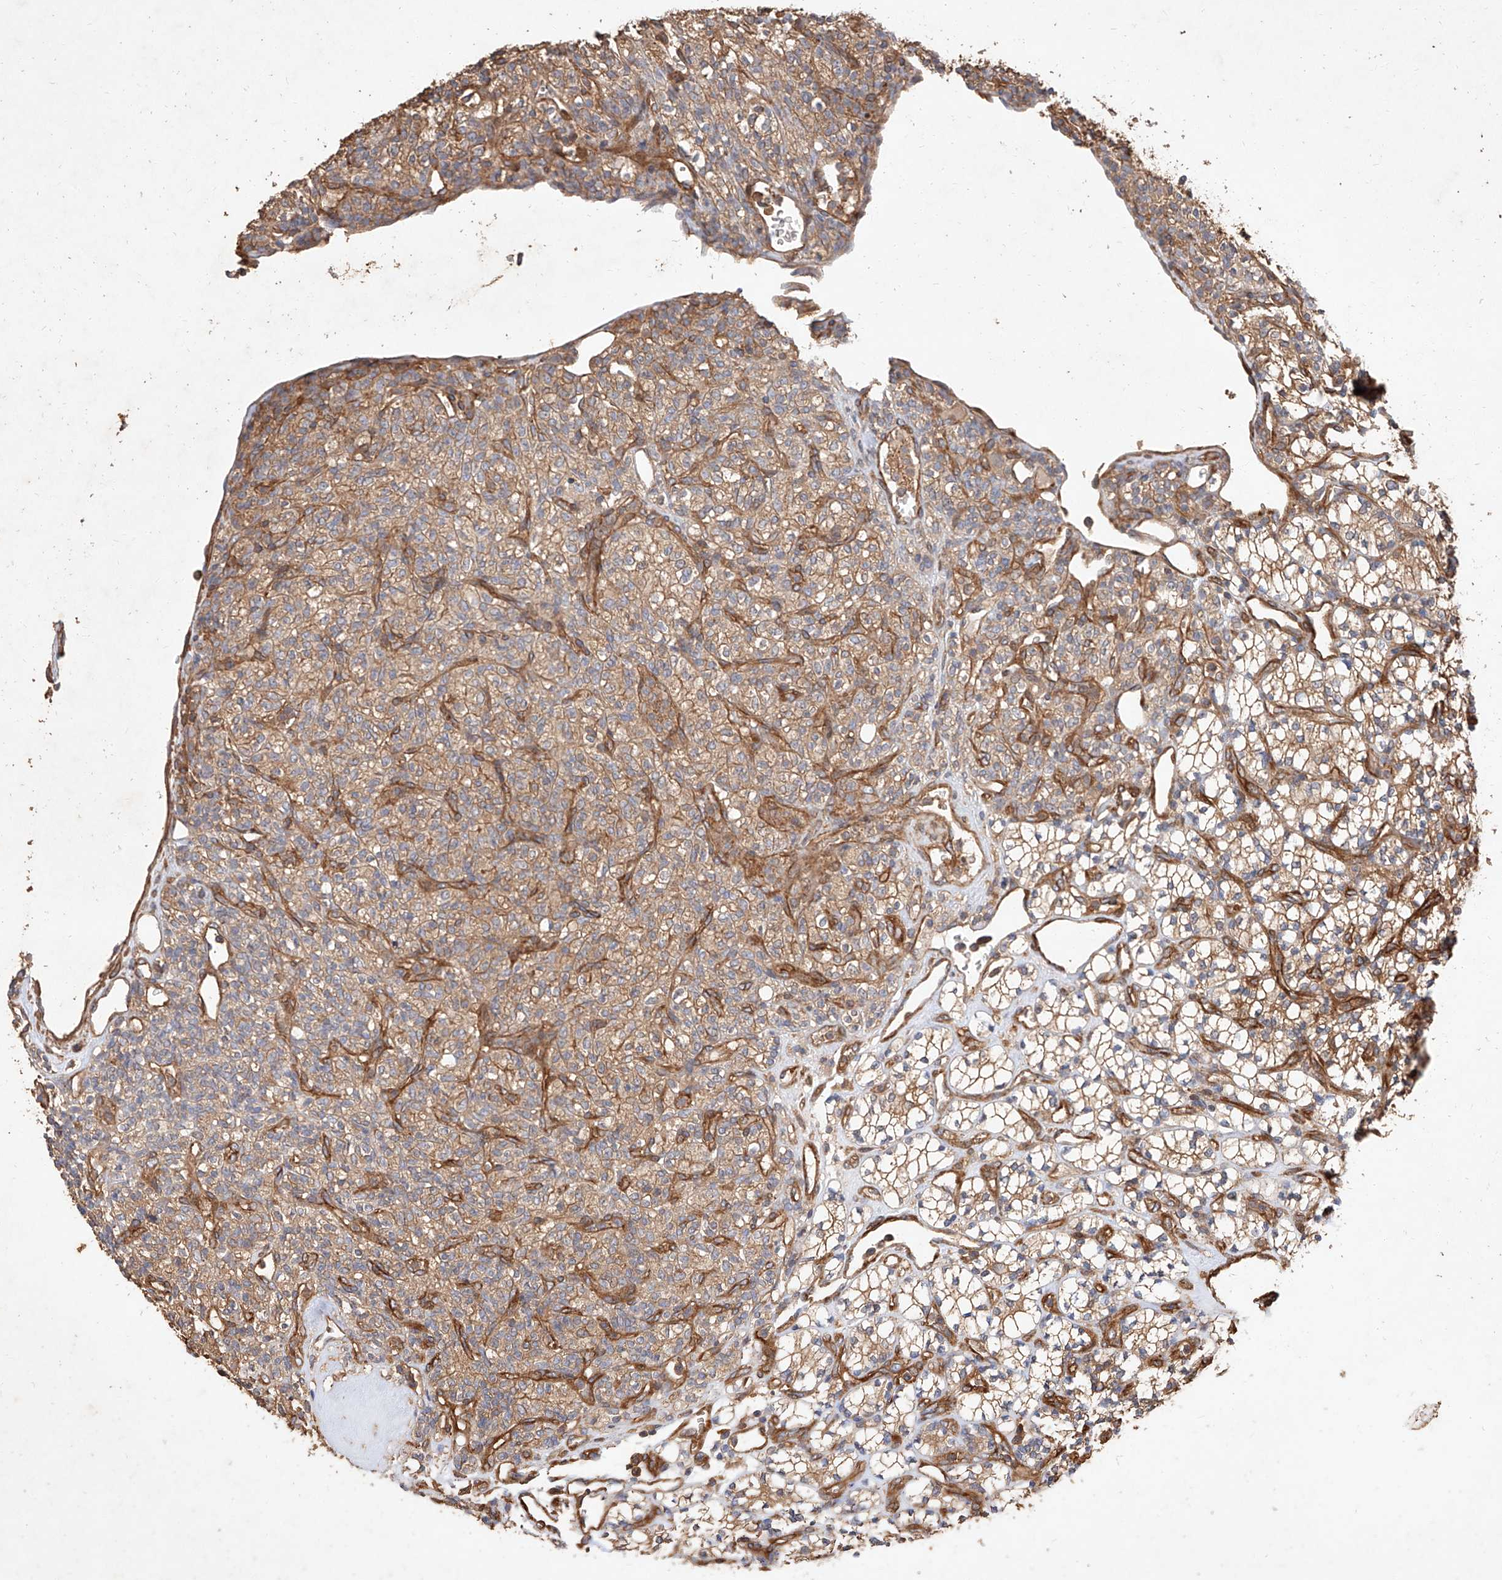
{"staining": {"intensity": "moderate", "quantity": ">75%", "location": "cytoplasmic/membranous"}, "tissue": "renal cancer", "cell_type": "Tumor cells", "image_type": "cancer", "snomed": [{"axis": "morphology", "description": "Adenocarcinoma, NOS"}, {"axis": "topography", "description": "Kidney"}], "caption": "A brown stain shows moderate cytoplasmic/membranous expression of a protein in human renal adenocarcinoma tumor cells. The protein is stained brown, and the nuclei are stained in blue (DAB IHC with brightfield microscopy, high magnification).", "gene": "GHDC", "patient": {"sex": "male", "age": 77}}